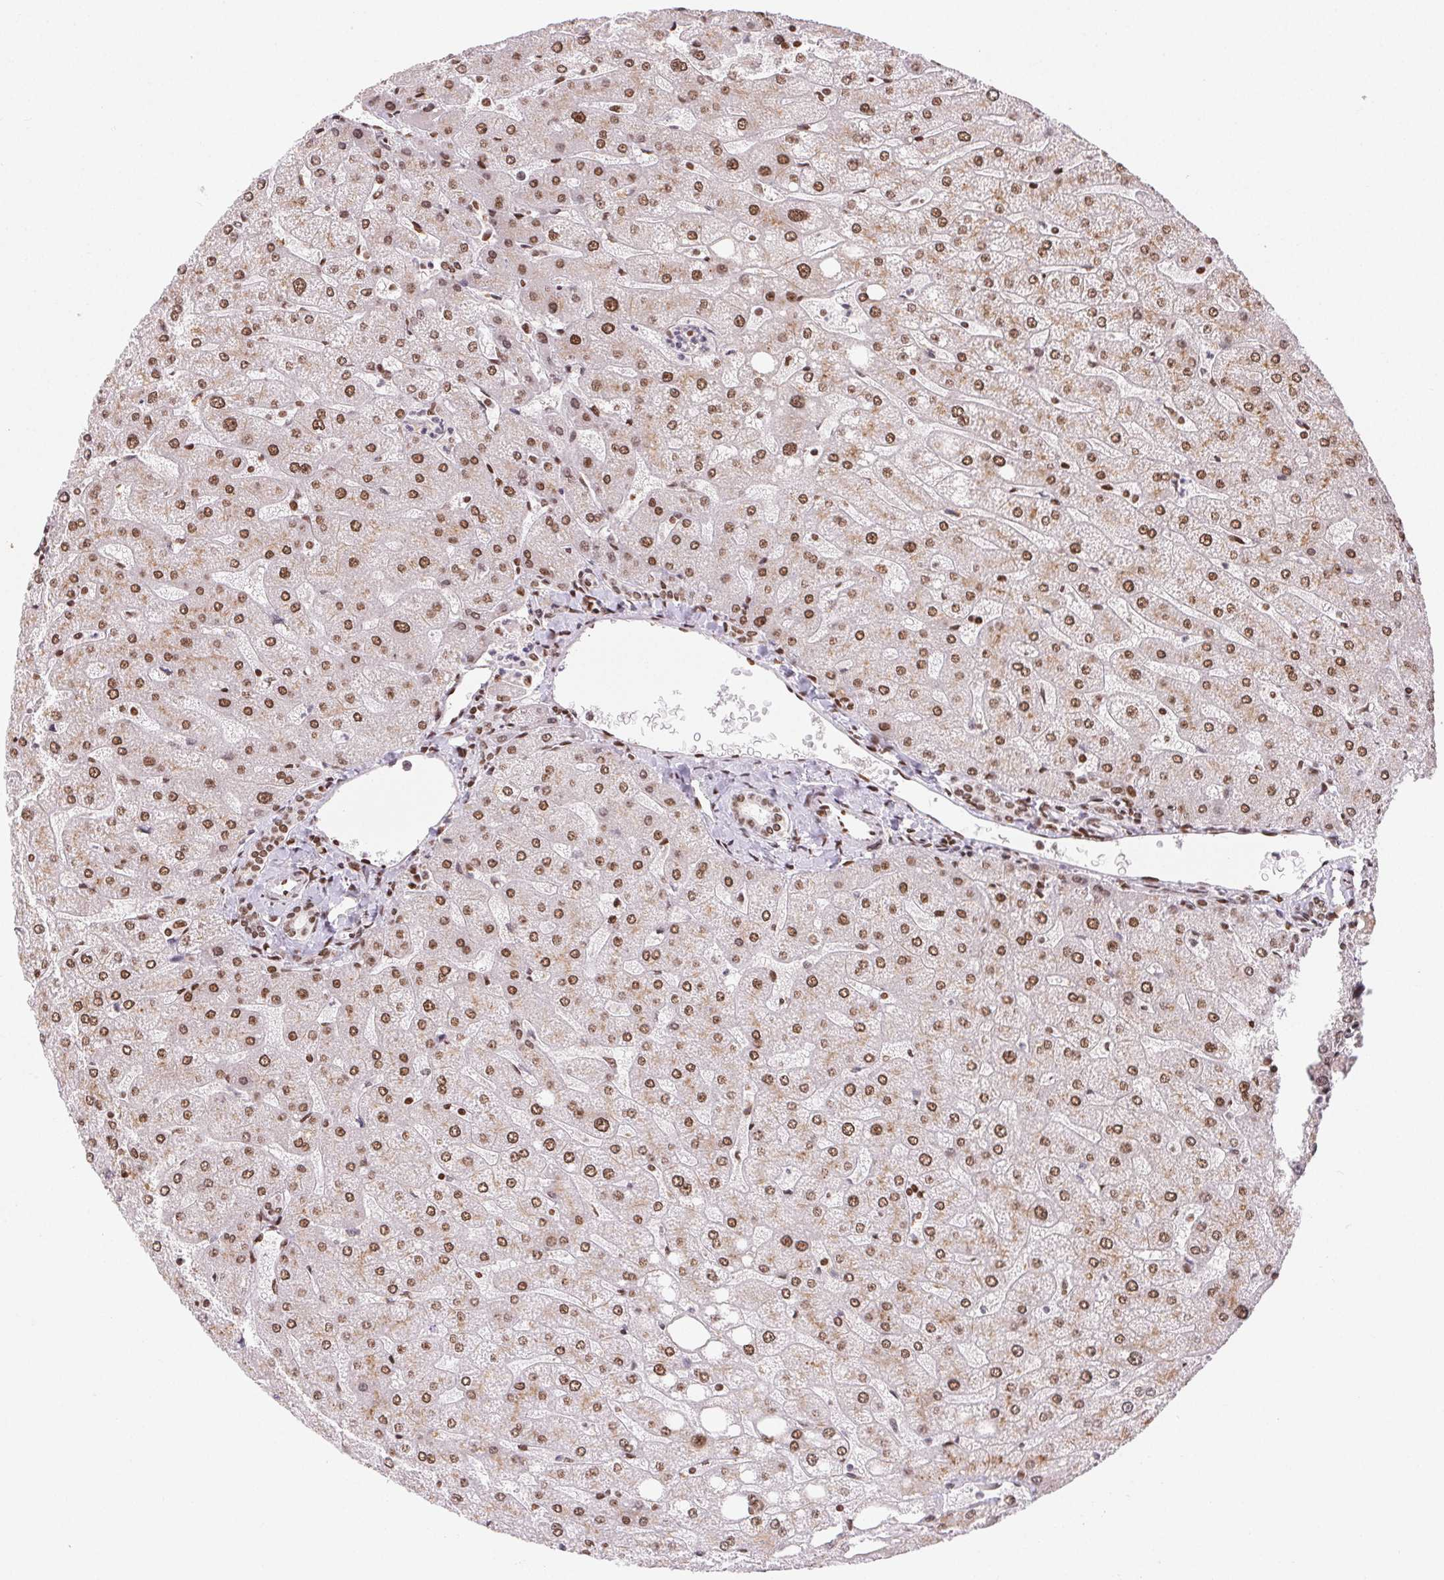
{"staining": {"intensity": "moderate", "quantity": ">75%", "location": "nuclear"}, "tissue": "liver", "cell_type": "Cholangiocytes", "image_type": "normal", "snomed": [{"axis": "morphology", "description": "Normal tissue, NOS"}, {"axis": "topography", "description": "Liver"}], "caption": "High-magnification brightfield microscopy of unremarkable liver stained with DAB (3,3'-diaminobenzidine) (brown) and counterstained with hematoxylin (blue). cholangiocytes exhibit moderate nuclear positivity is present in about>75% of cells.", "gene": "ZNF80", "patient": {"sex": "male", "age": 67}}